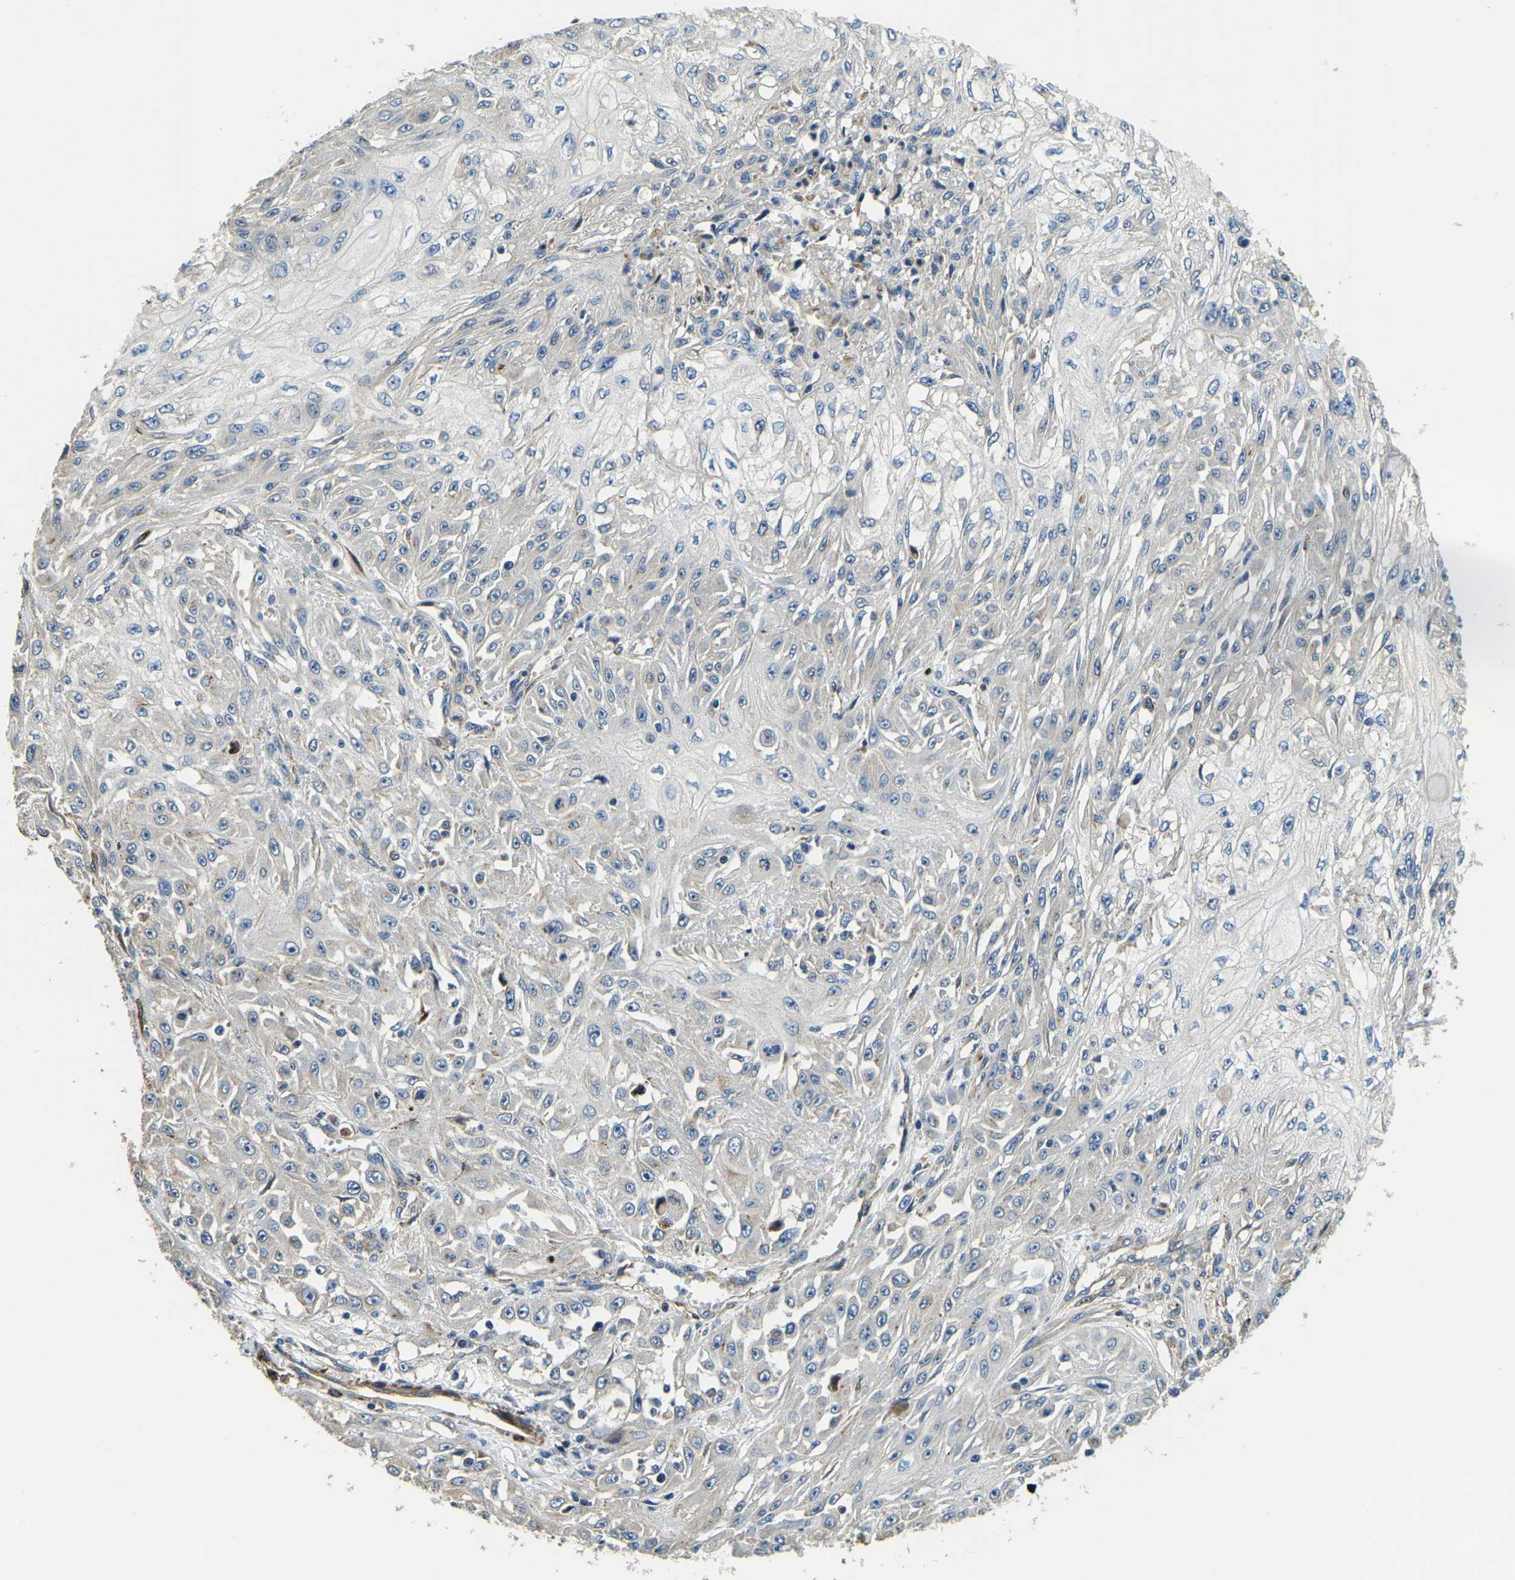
{"staining": {"intensity": "negative", "quantity": "none", "location": "none"}, "tissue": "skin cancer", "cell_type": "Tumor cells", "image_type": "cancer", "snomed": [{"axis": "morphology", "description": "Squamous cell carcinoma, NOS"}, {"axis": "morphology", "description": "Squamous cell carcinoma, metastatic, NOS"}, {"axis": "topography", "description": "Skin"}, {"axis": "topography", "description": "Lymph node"}], "caption": "This is a image of IHC staining of skin metastatic squamous cell carcinoma, which shows no staining in tumor cells.", "gene": "RNF39", "patient": {"sex": "male", "age": 75}}